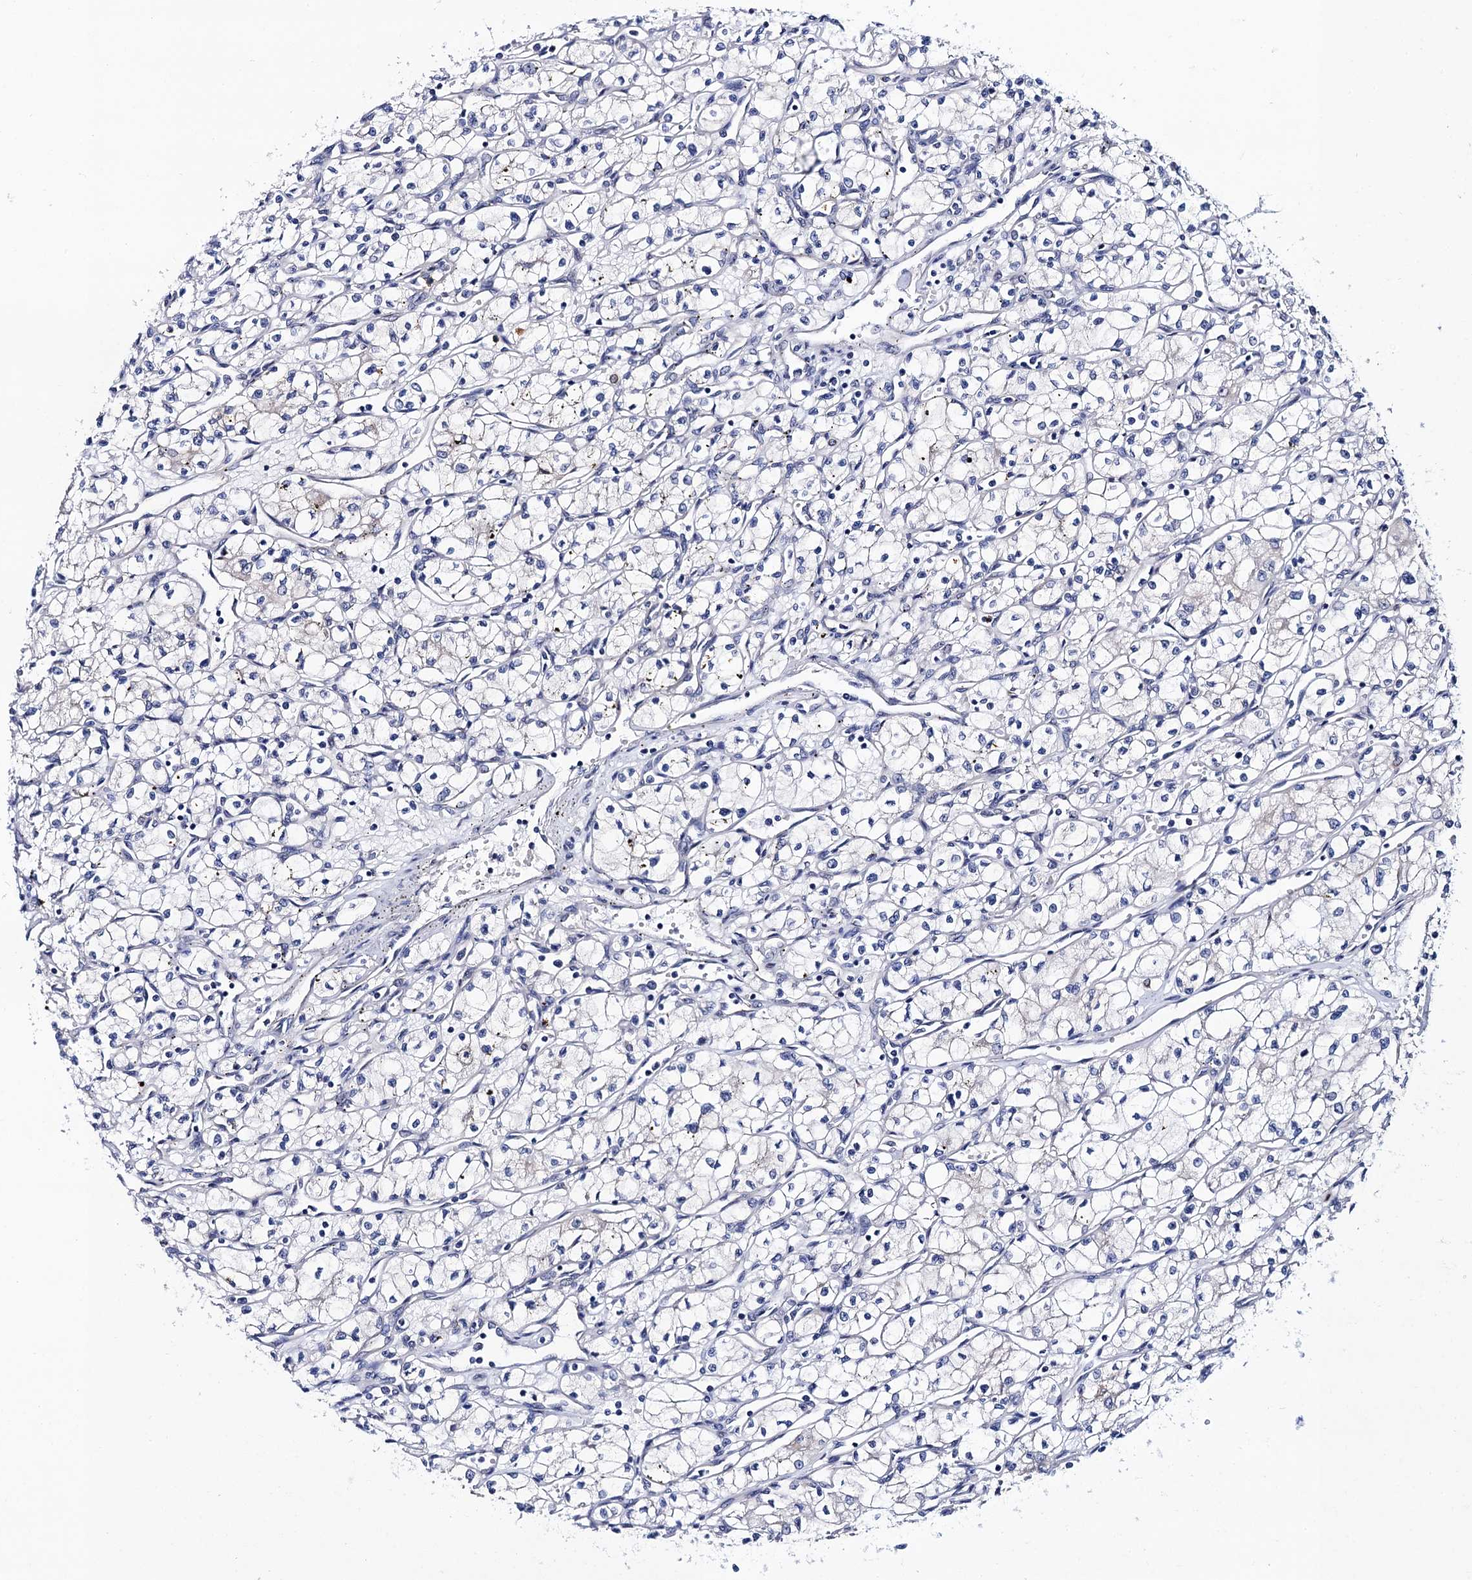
{"staining": {"intensity": "negative", "quantity": "none", "location": "none"}, "tissue": "renal cancer", "cell_type": "Tumor cells", "image_type": "cancer", "snomed": [{"axis": "morphology", "description": "Adenocarcinoma, NOS"}, {"axis": "topography", "description": "Kidney"}], "caption": "This is a histopathology image of immunohistochemistry staining of renal adenocarcinoma, which shows no staining in tumor cells.", "gene": "ZDHHC18", "patient": {"sex": "male", "age": 59}}